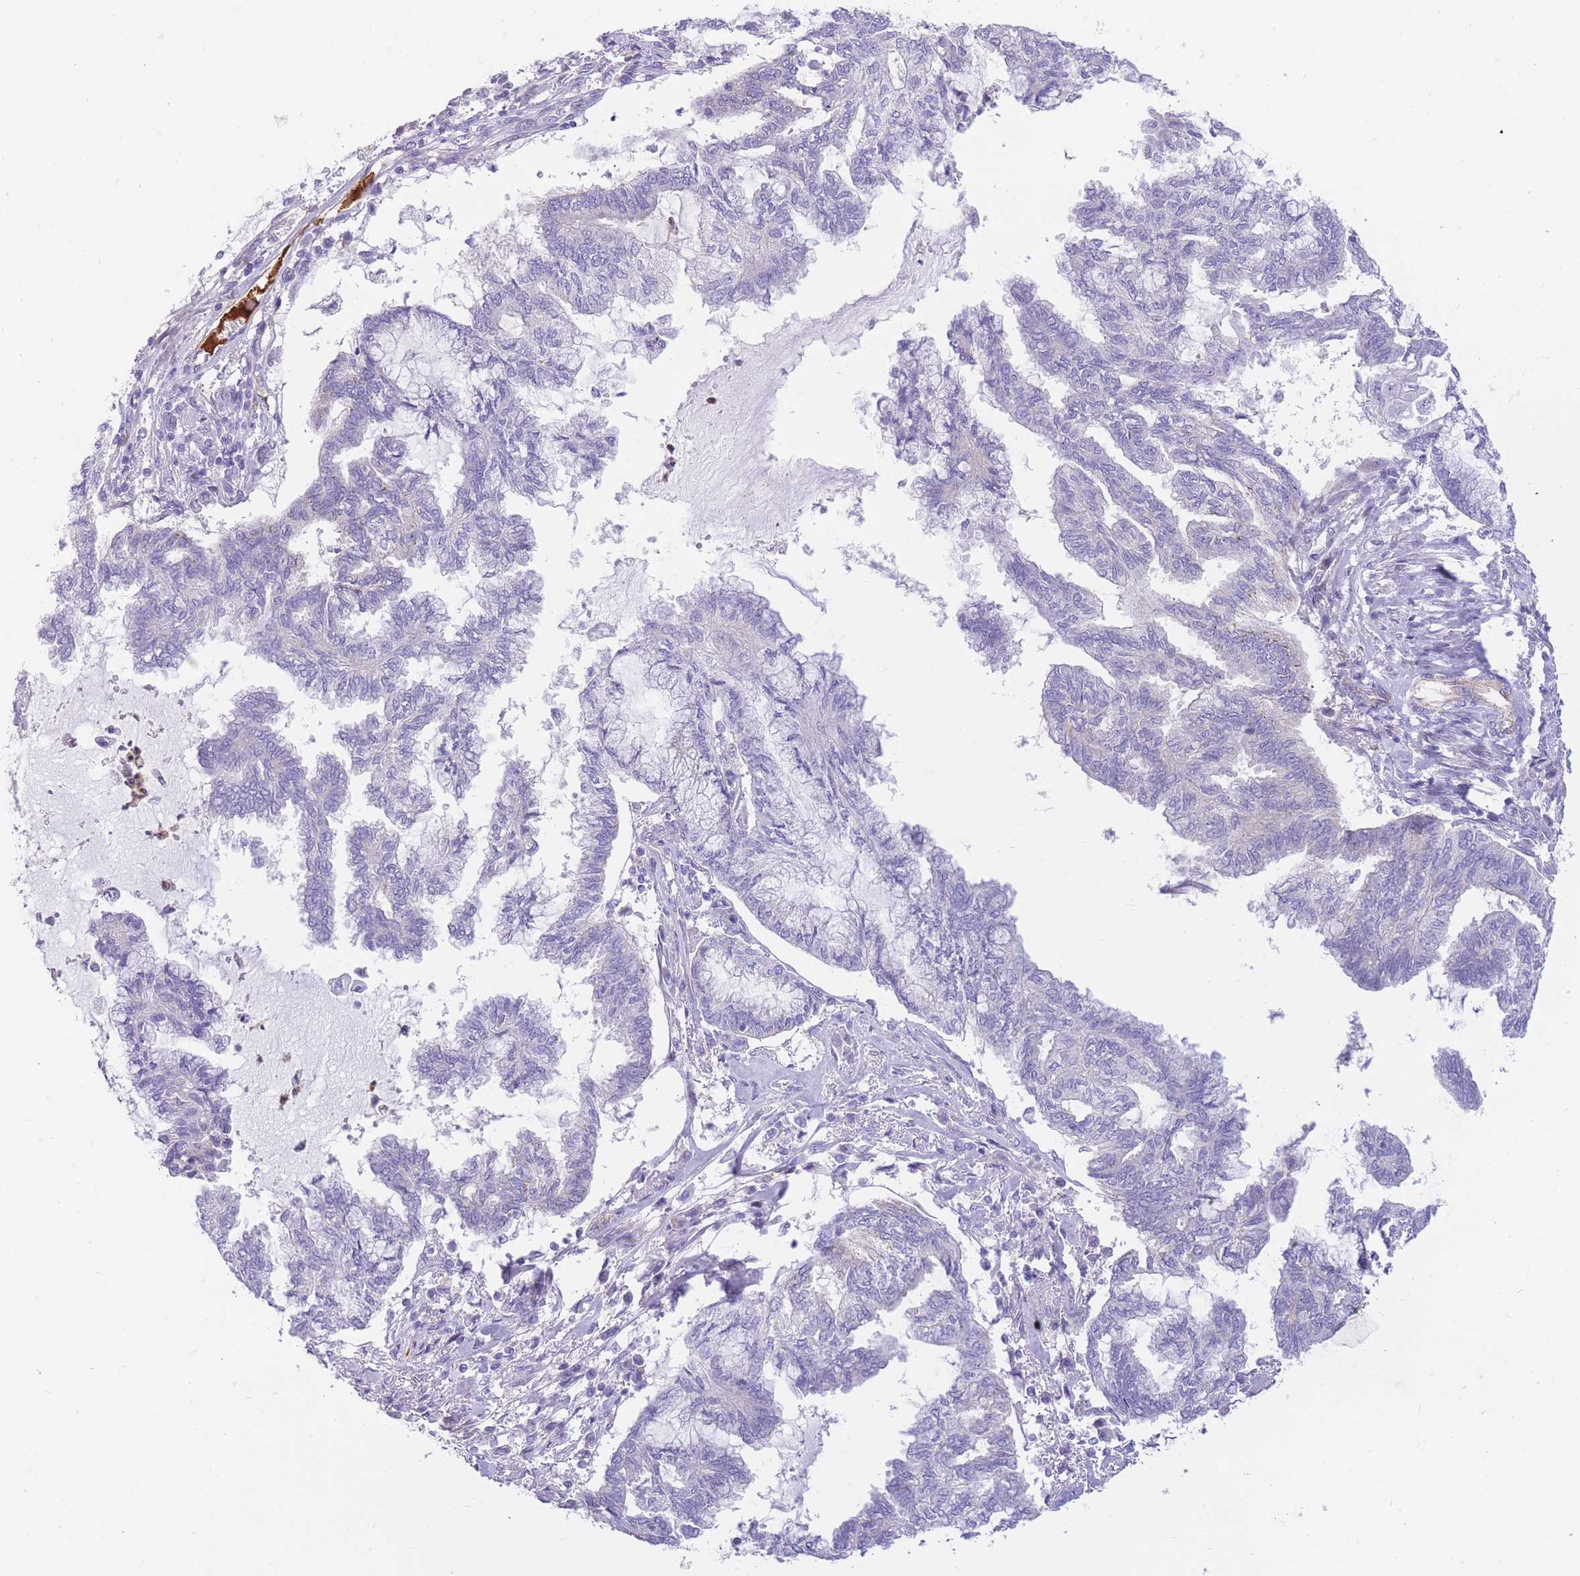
{"staining": {"intensity": "negative", "quantity": "none", "location": "none"}, "tissue": "endometrial cancer", "cell_type": "Tumor cells", "image_type": "cancer", "snomed": [{"axis": "morphology", "description": "Adenocarcinoma, NOS"}, {"axis": "topography", "description": "Endometrium"}], "caption": "Immunohistochemistry photomicrograph of neoplastic tissue: endometrial cancer stained with DAB (3,3'-diaminobenzidine) demonstrates no significant protein positivity in tumor cells. Brightfield microscopy of IHC stained with DAB (brown) and hematoxylin (blue), captured at high magnification.", "gene": "SULT1A1", "patient": {"sex": "female", "age": 86}}